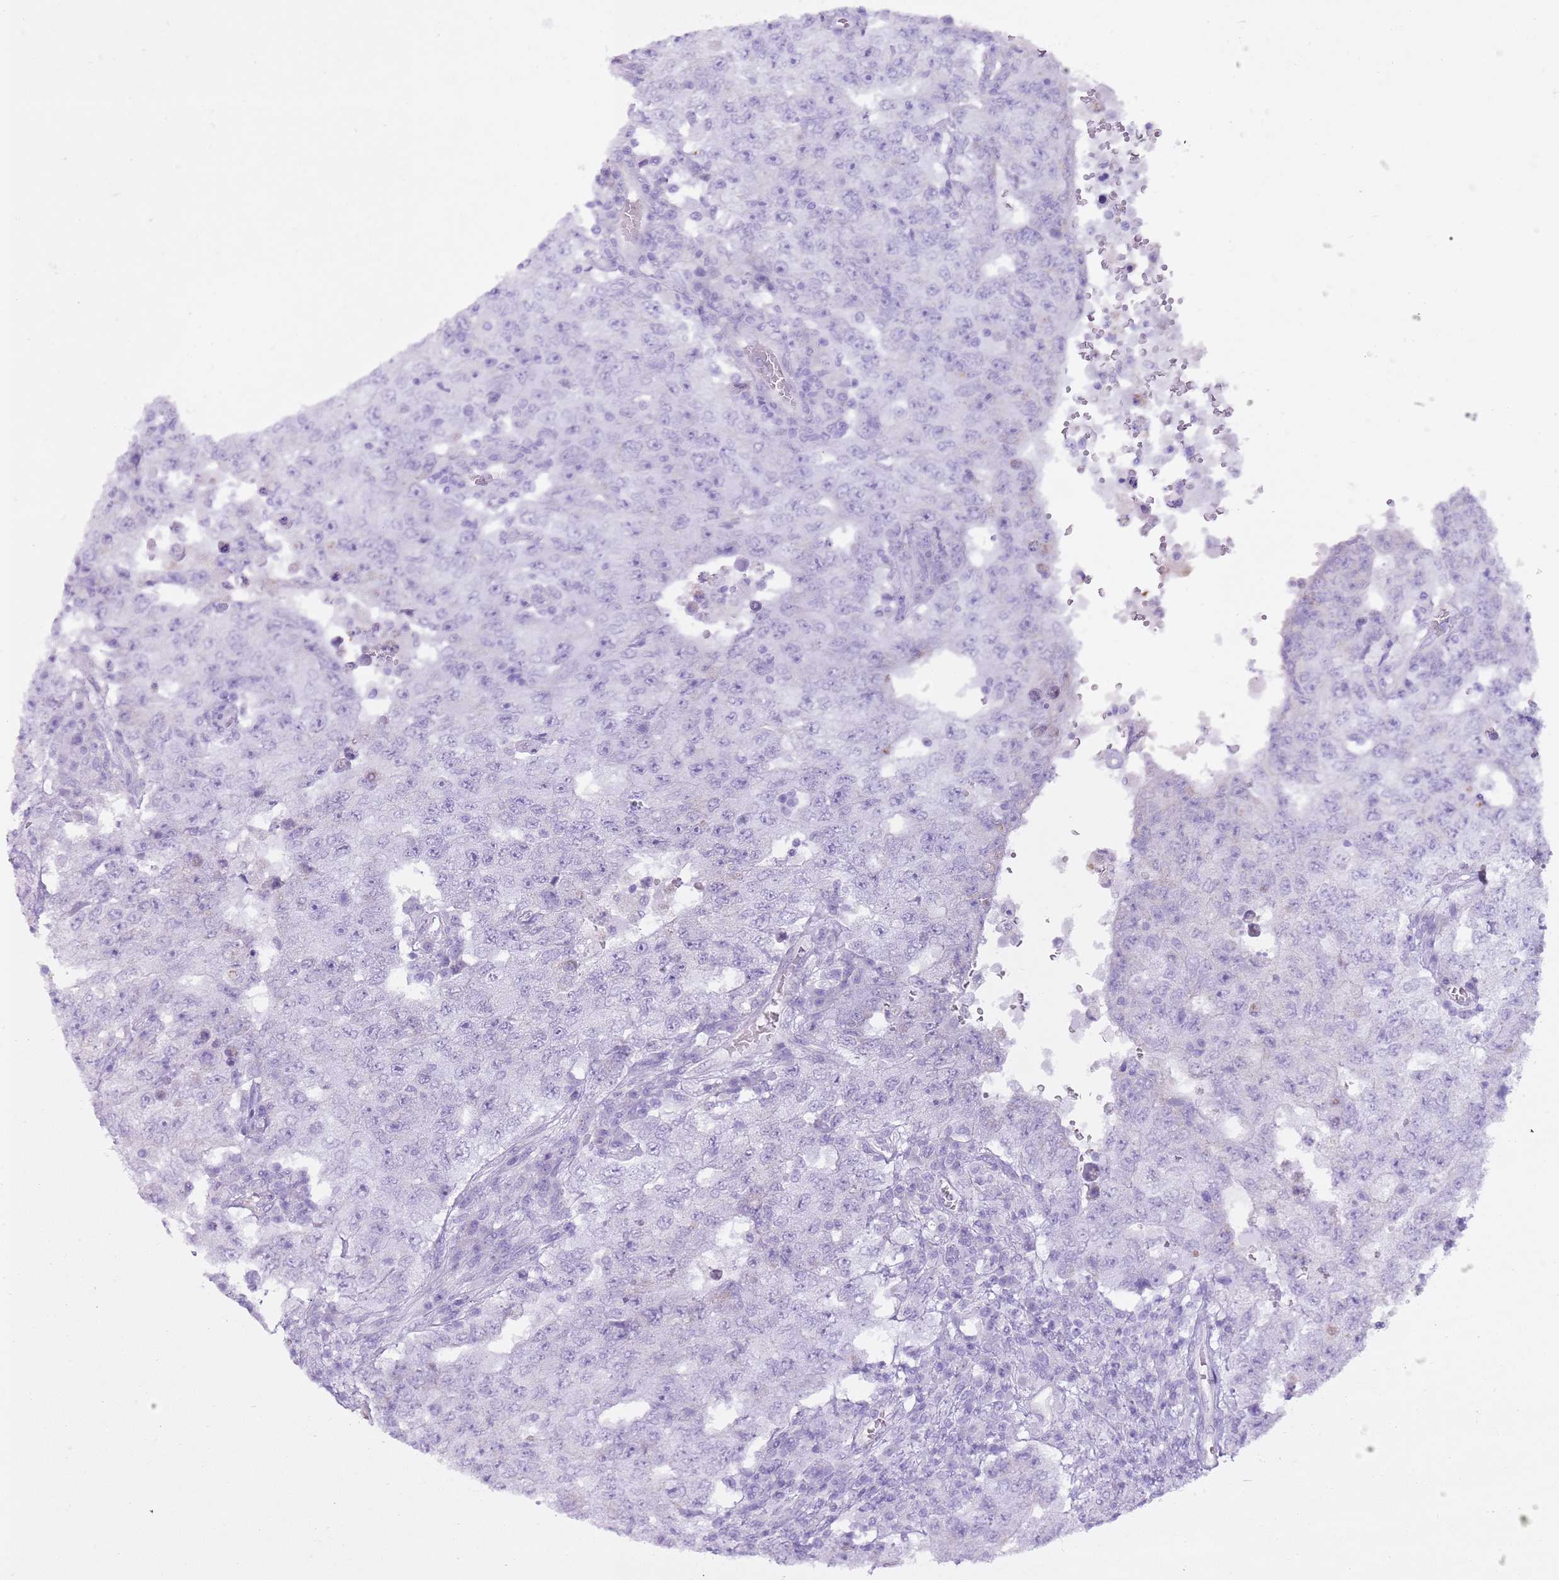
{"staining": {"intensity": "negative", "quantity": "none", "location": "none"}, "tissue": "testis cancer", "cell_type": "Tumor cells", "image_type": "cancer", "snomed": [{"axis": "morphology", "description": "Carcinoma, Embryonal, NOS"}, {"axis": "topography", "description": "Testis"}], "caption": "Testis cancer stained for a protein using immunohistochemistry demonstrates no staining tumor cells.", "gene": "CD177", "patient": {"sex": "male", "age": 26}}